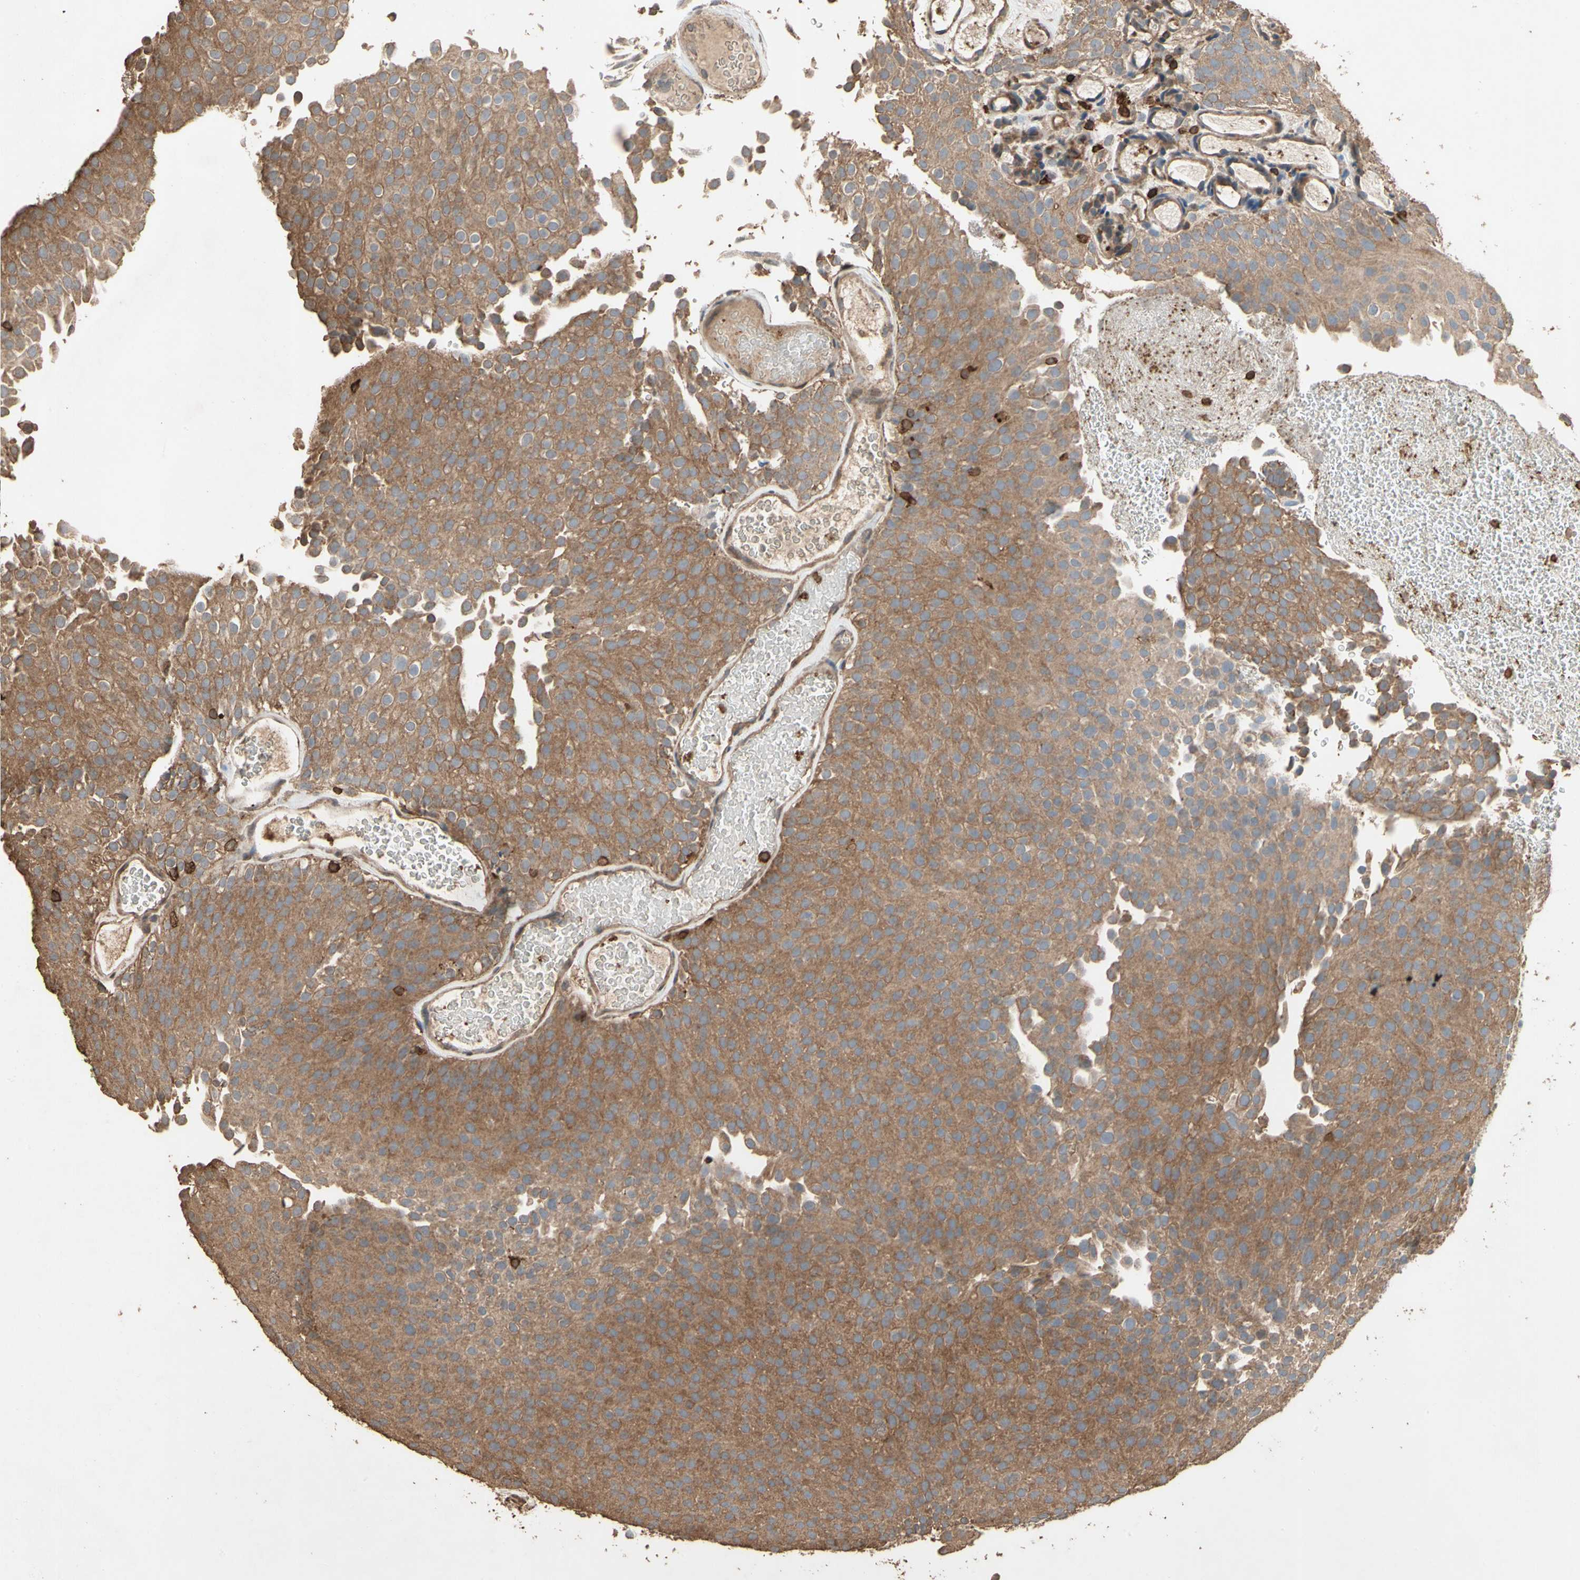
{"staining": {"intensity": "moderate", "quantity": ">75%", "location": "cytoplasmic/membranous"}, "tissue": "urothelial cancer", "cell_type": "Tumor cells", "image_type": "cancer", "snomed": [{"axis": "morphology", "description": "Urothelial carcinoma, Low grade"}, {"axis": "topography", "description": "Urinary bladder"}], "caption": "Approximately >75% of tumor cells in urothelial cancer reveal moderate cytoplasmic/membranous protein staining as visualized by brown immunohistochemical staining.", "gene": "MAP3K10", "patient": {"sex": "male", "age": 78}}